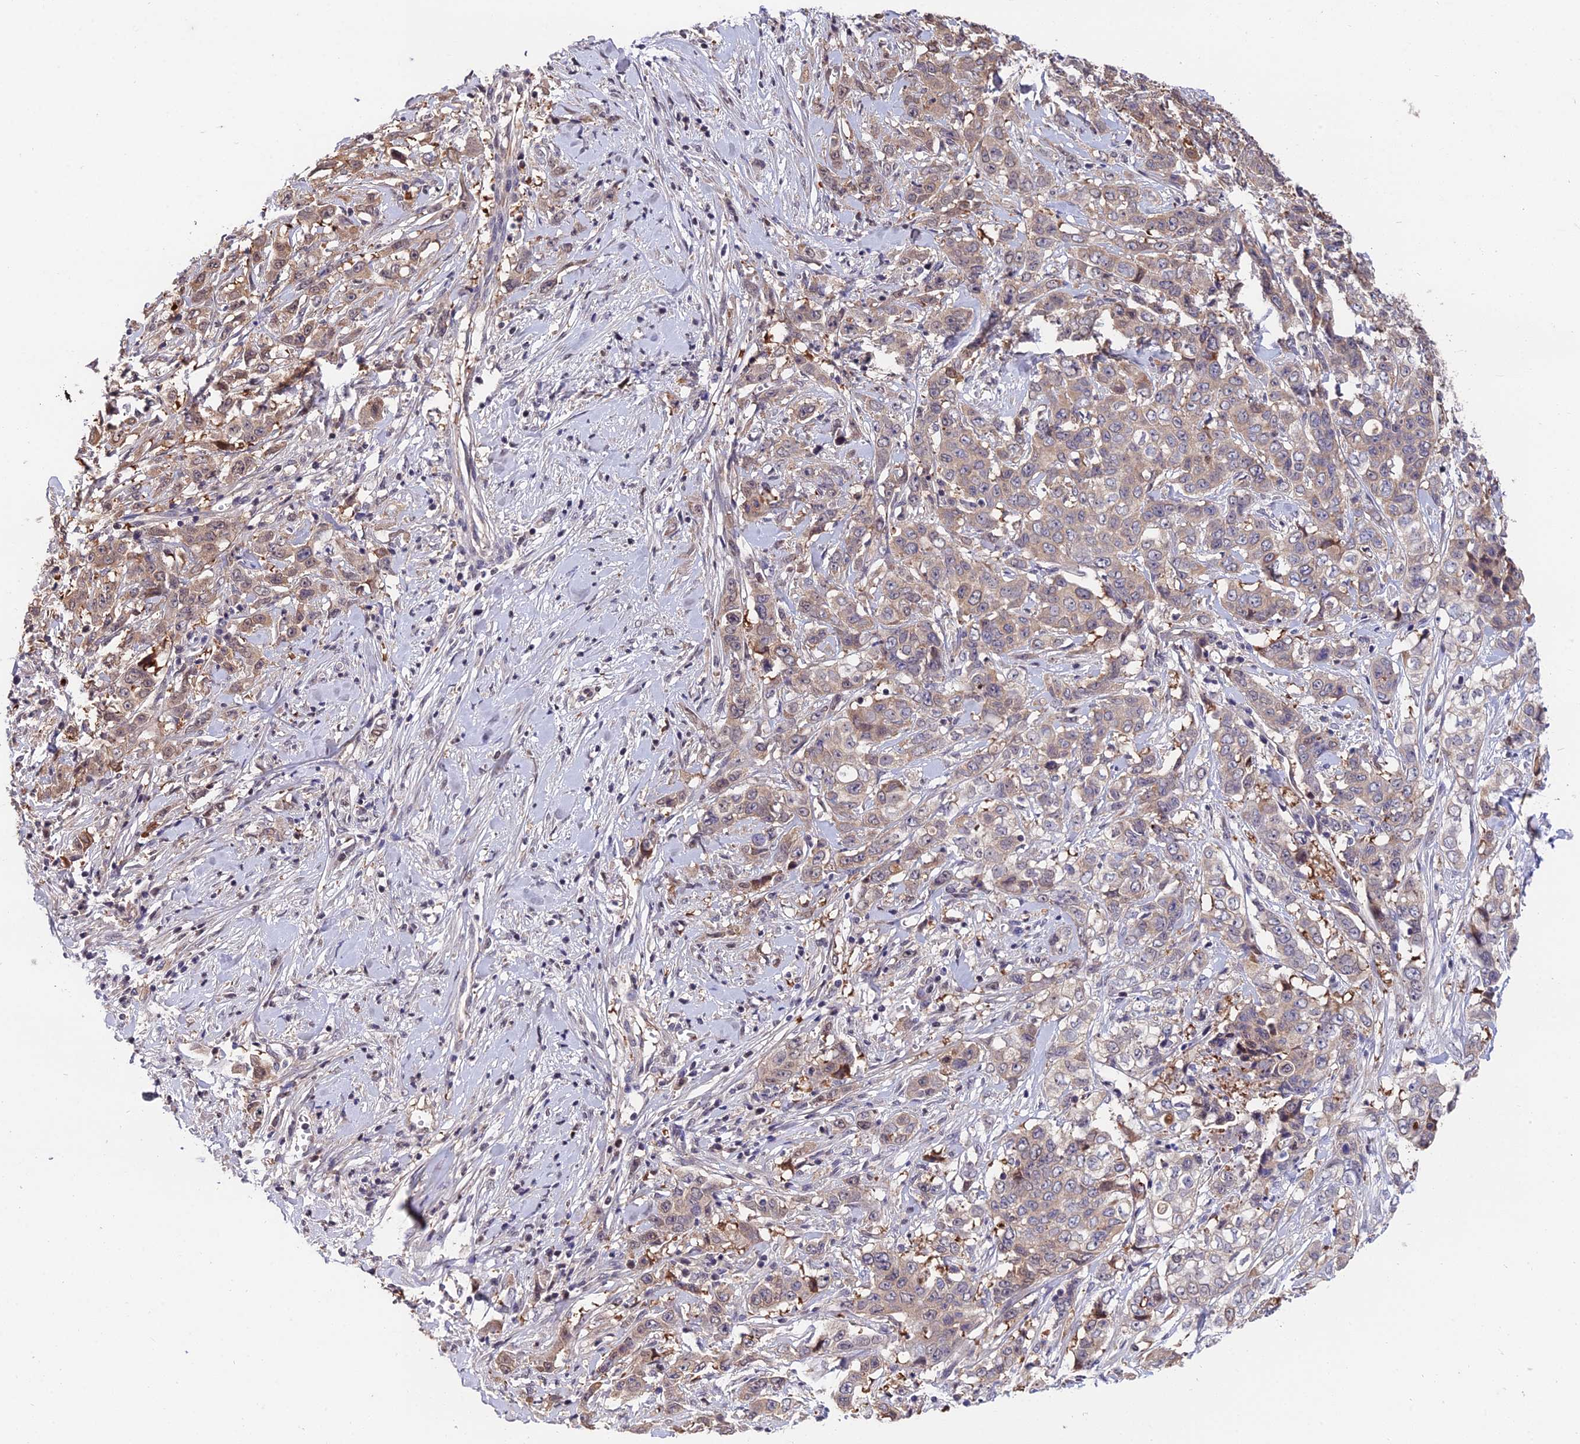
{"staining": {"intensity": "weak", "quantity": "25%-75%", "location": "cytoplasmic/membranous"}, "tissue": "stomach cancer", "cell_type": "Tumor cells", "image_type": "cancer", "snomed": [{"axis": "morphology", "description": "Adenocarcinoma, NOS"}, {"axis": "topography", "description": "Stomach, upper"}], "caption": "The micrograph reveals staining of adenocarcinoma (stomach), revealing weak cytoplasmic/membranous protein staining (brown color) within tumor cells.", "gene": "INPP4A", "patient": {"sex": "male", "age": 62}}